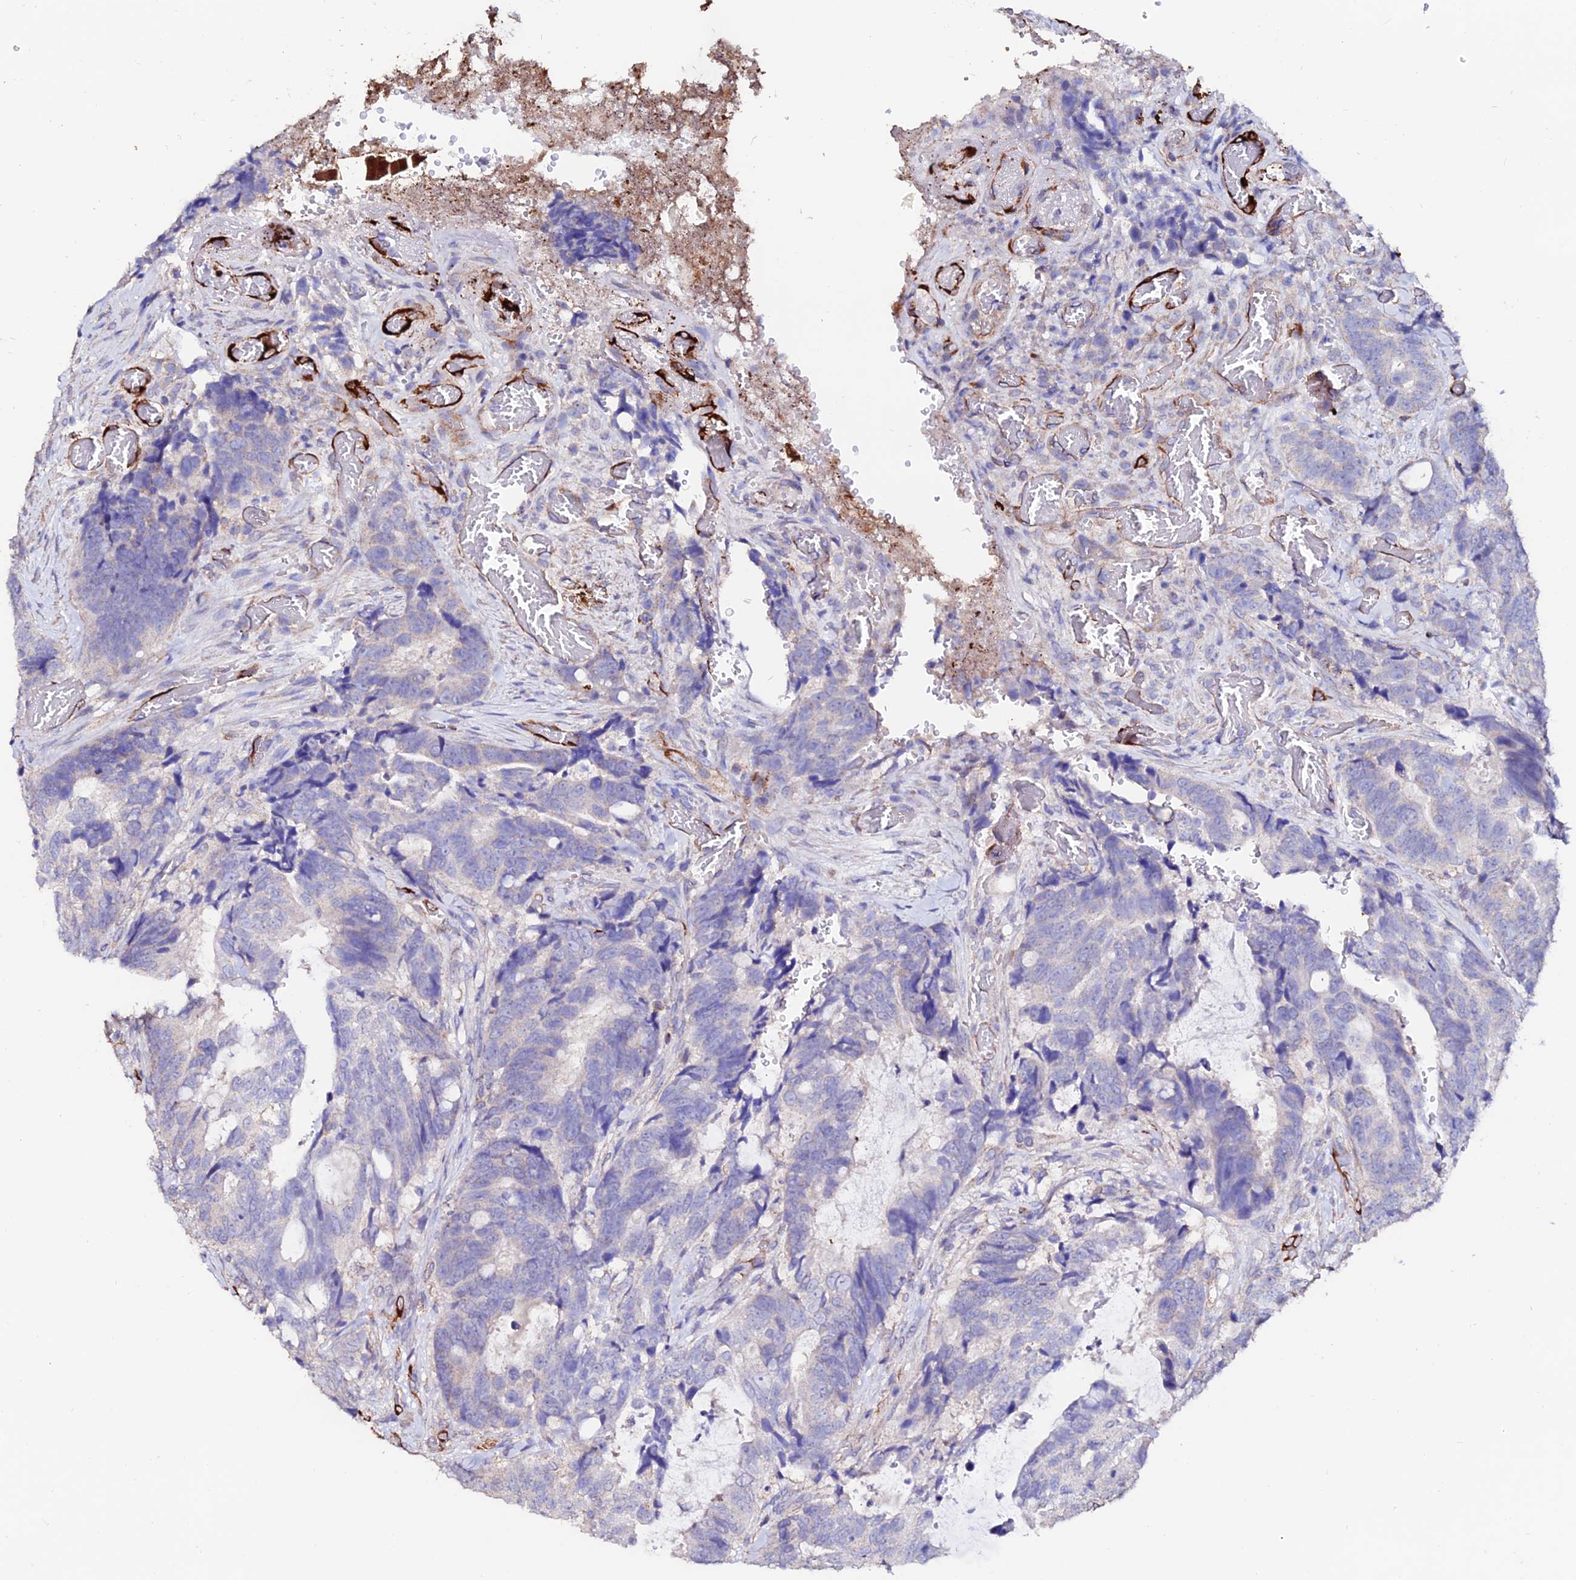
{"staining": {"intensity": "negative", "quantity": "none", "location": "none"}, "tissue": "colorectal cancer", "cell_type": "Tumor cells", "image_type": "cancer", "snomed": [{"axis": "morphology", "description": "Adenocarcinoma, NOS"}, {"axis": "topography", "description": "Colon"}], "caption": "This micrograph is of adenocarcinoma (colorectal) stained with immunohistochemistry (IHC) to label a protein in brown with the nuclei are counter-stained blue. There is no expression in tumor cells.", "gene": "ESM1", "patient": {"sex": "female", "age": 82}}